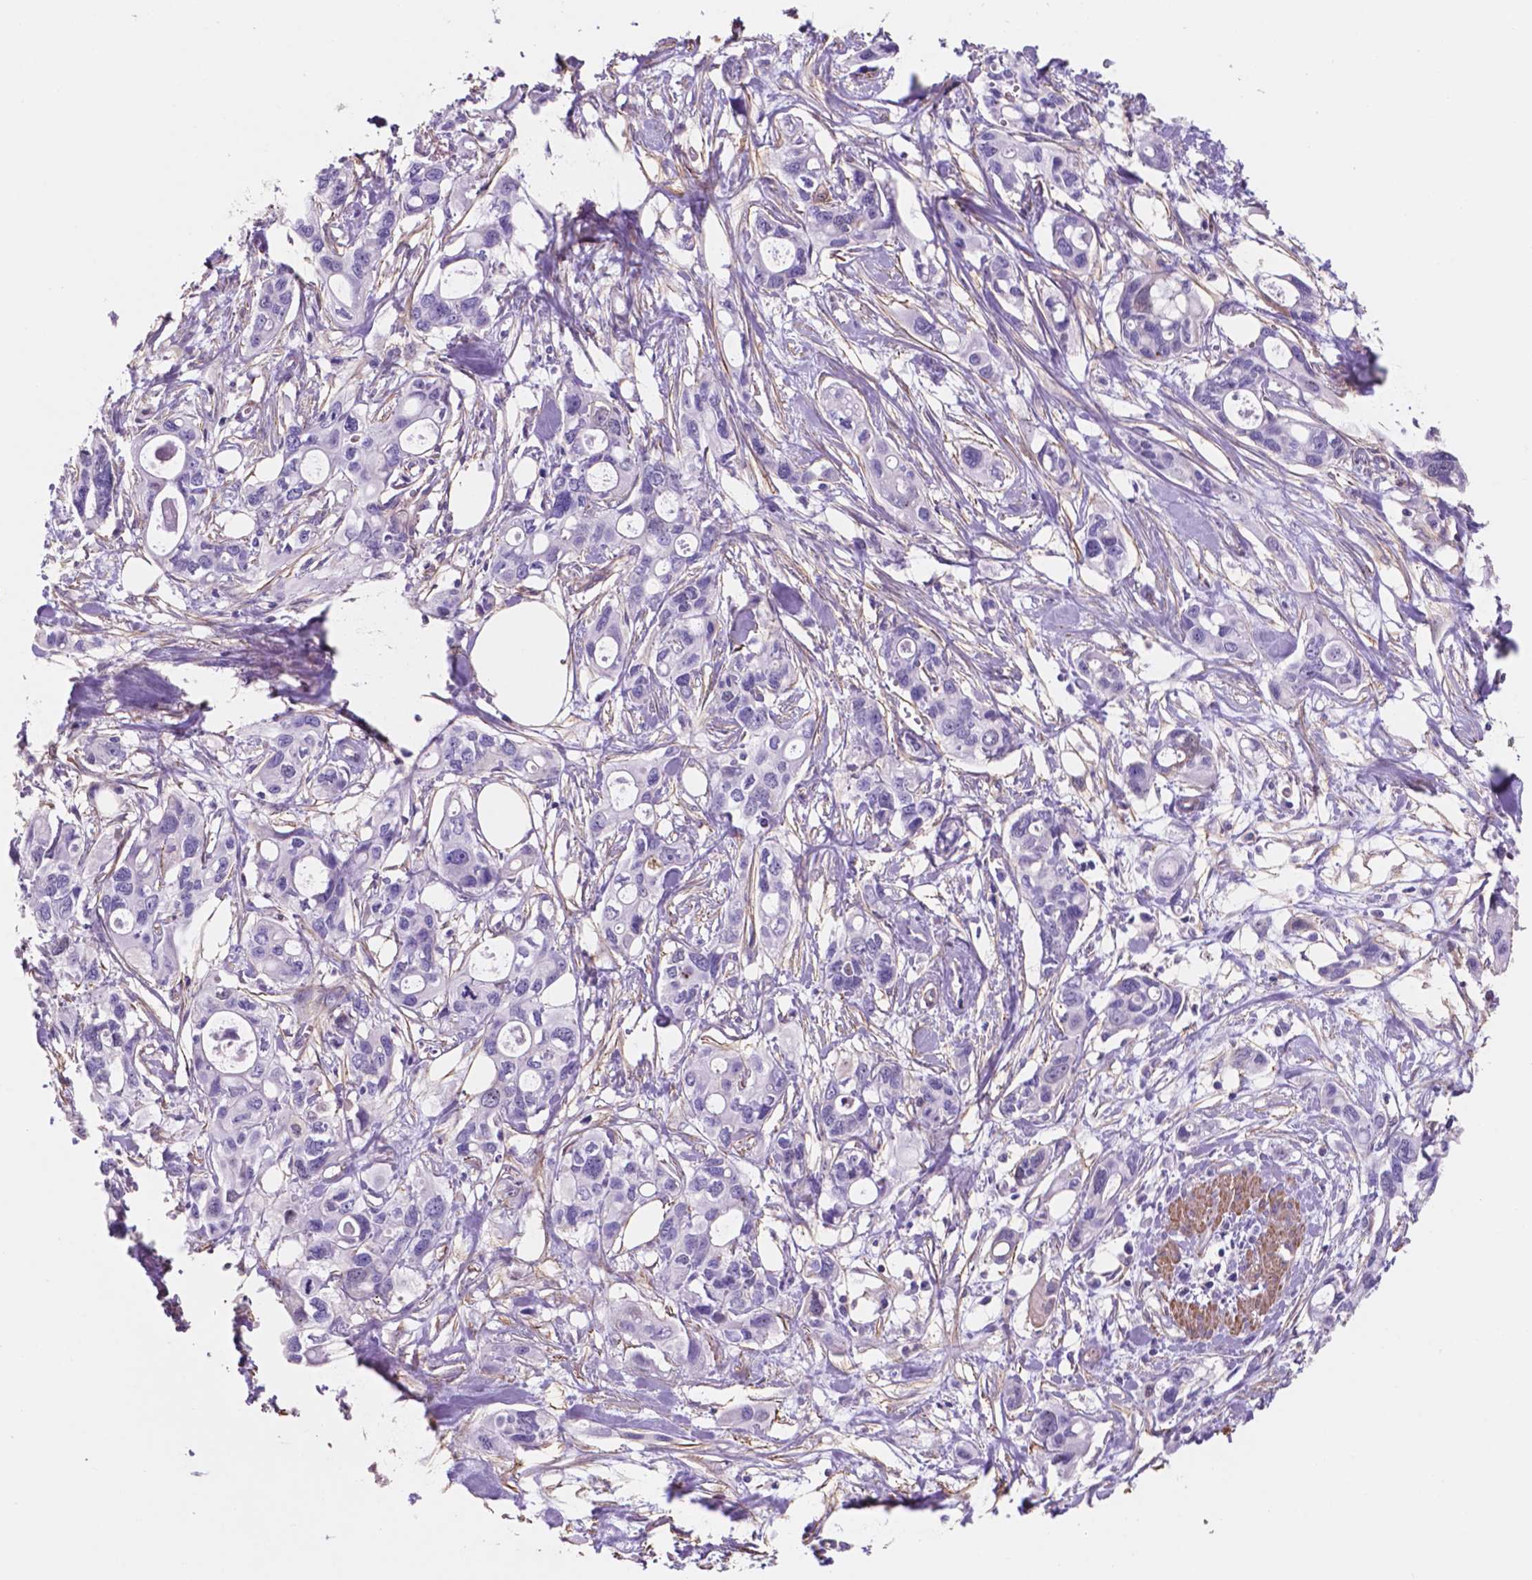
{"staining": {"intensity": "negative", "quantity": "none", "location": "none"}, "tissue": "pancreatic cancer", "cell_type": "Tumor cells", "image_type": "cancer", "snomed": [{"axis": "morphology", "description": "Adenocarcinoma, NOS"}, {"axis": "topography", "description": "Pancreas"}], "caption": "Histopathology image shows no protein staining in tumor cells of pancreatic cancer tissue.", "gene": "TOR2A", "patient": {"sex": "male", "age": 60}}